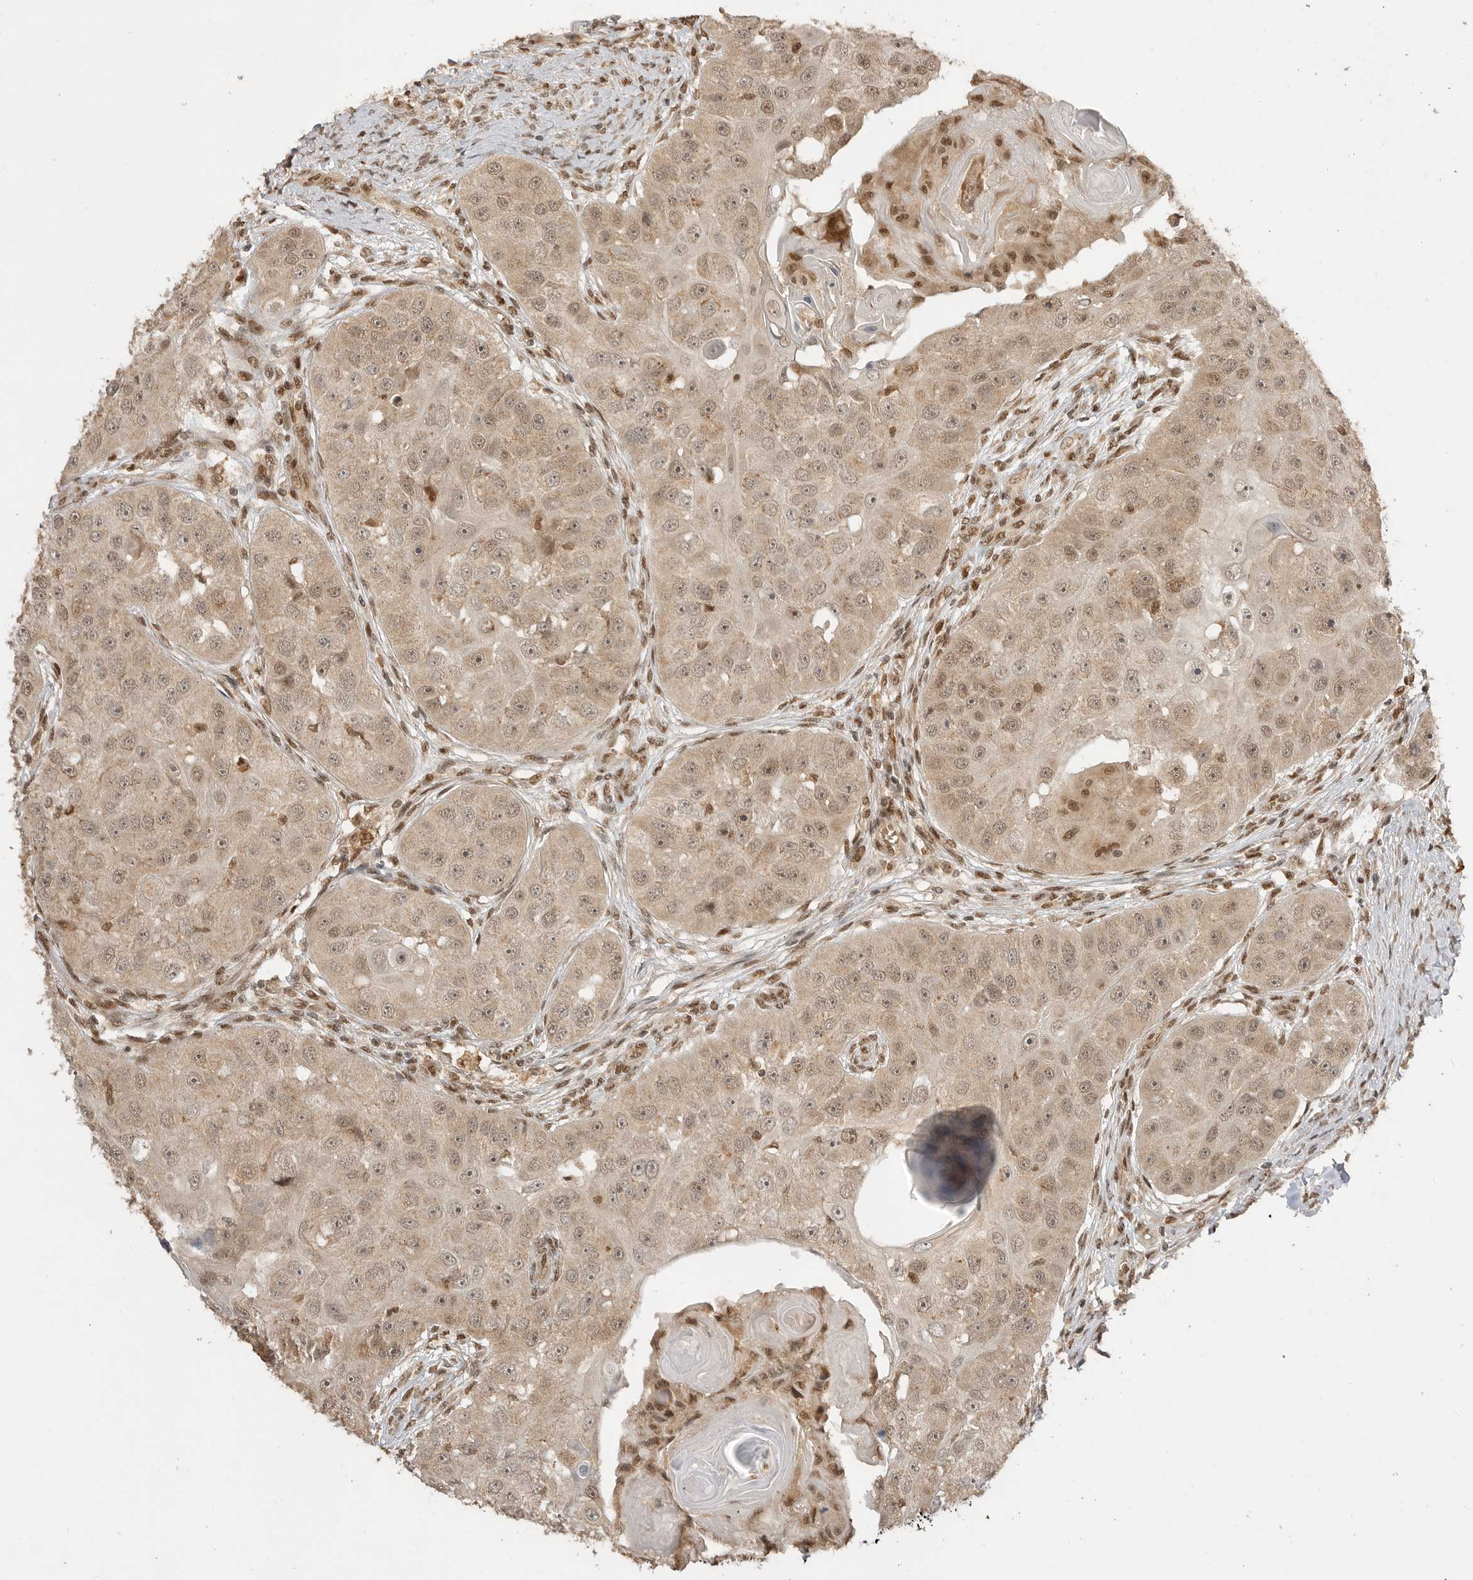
{"staining": {"intensity": "weak", "quantity": ">75%", "location": "cytoplasmic/membranous,nuclear"}, "tissue": "head and neck cancer", "cell_type": "Tumor cells", "image_type": "cancer", "snomed": [{"axis": "morphology", "description": "Normal tissue, NOS"}, {"axis": "morphology", "description": "Squamous cell carcinoma, NOS"}, {"axis": "topography", "description": "Skeletal muscle"}, {"axis": "topography", "description": "Head-Neck"}], "caption": "A micrograph of human head and neck squamous cell carcinoma stained for a protein demonstrates weak cytoplasmic/membranous and nuclear brown staining in tumor cells.", "gene": "ALKAL1", "patient": {"sex": "male", "age": 51}}